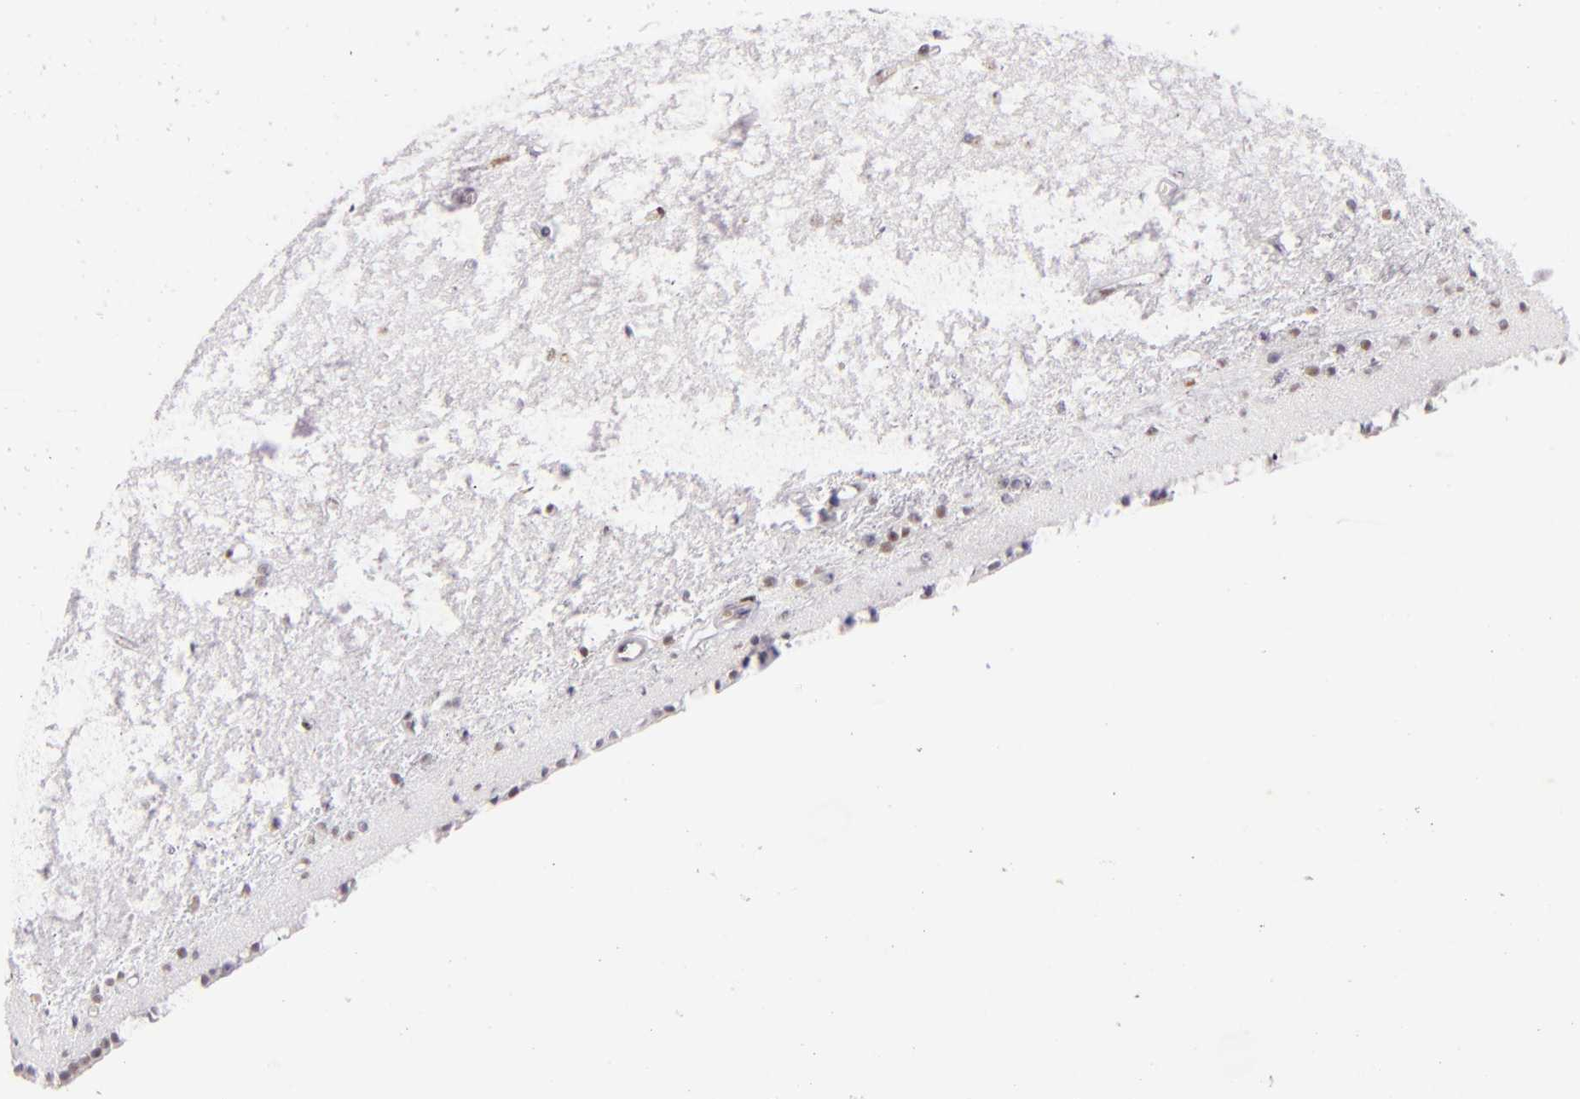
{"staining": {"intensity": "negative", "quantity": "none", "location": "none"}, "tissue": "caudate", "cell_type": "Glial cells", "image_type": "normal", "snomed": [{"axis": "morphology", "description": "Normal tissue, NOS"}, {"axis": "topography", "description": "Lateral ventricle wall"}], "caption": "Immunohistochemical staining of benign caudate reveals no significant expression in glial cells.", "gene": "TOP3A", "patient": {"sex": "female", "age": 19}}